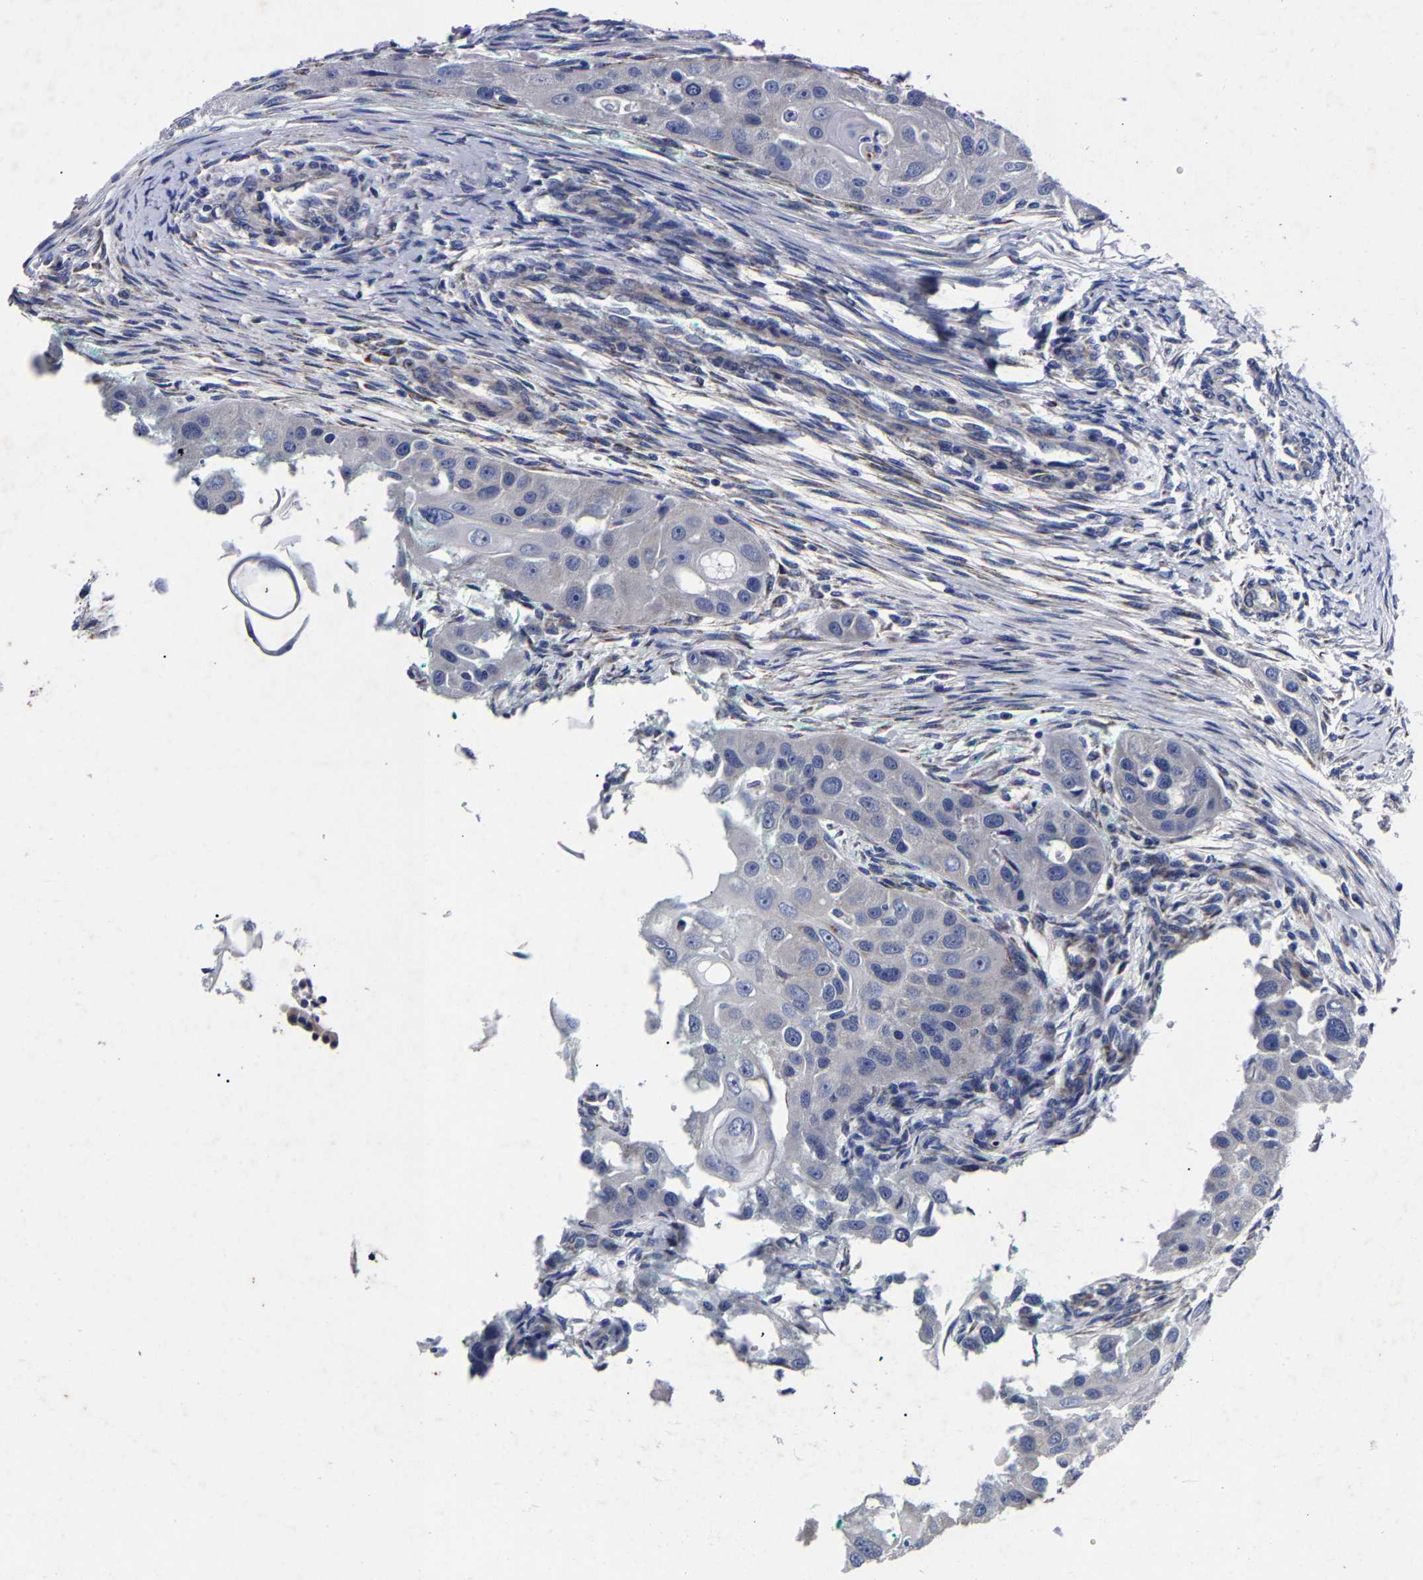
{"staining": {"intensity": "negative", "quantity": "none", "location": "none"}, "tissue": "head and neck cancer", "cell_type": "Tumor cells", "image_type": "cancer", "snomed": [{"axis": "morphology", "description": "Normal tissue, NOS"}, {"axis": "morphology", "description": "Squamous cell carcinoma, NOS"}, {"axis": "topography", "description": "Skeletal muscle"}, {"axis": "topography", "description": "Head-Neck"}], "caption": "This is an immunohistochemistry (IHC) photomicrograph of human squamous cell carcinoma (head and neck). There is no positivity in tumor cells.", "gene": "AASS", "patient": {"sex": "male", "age": 51}}